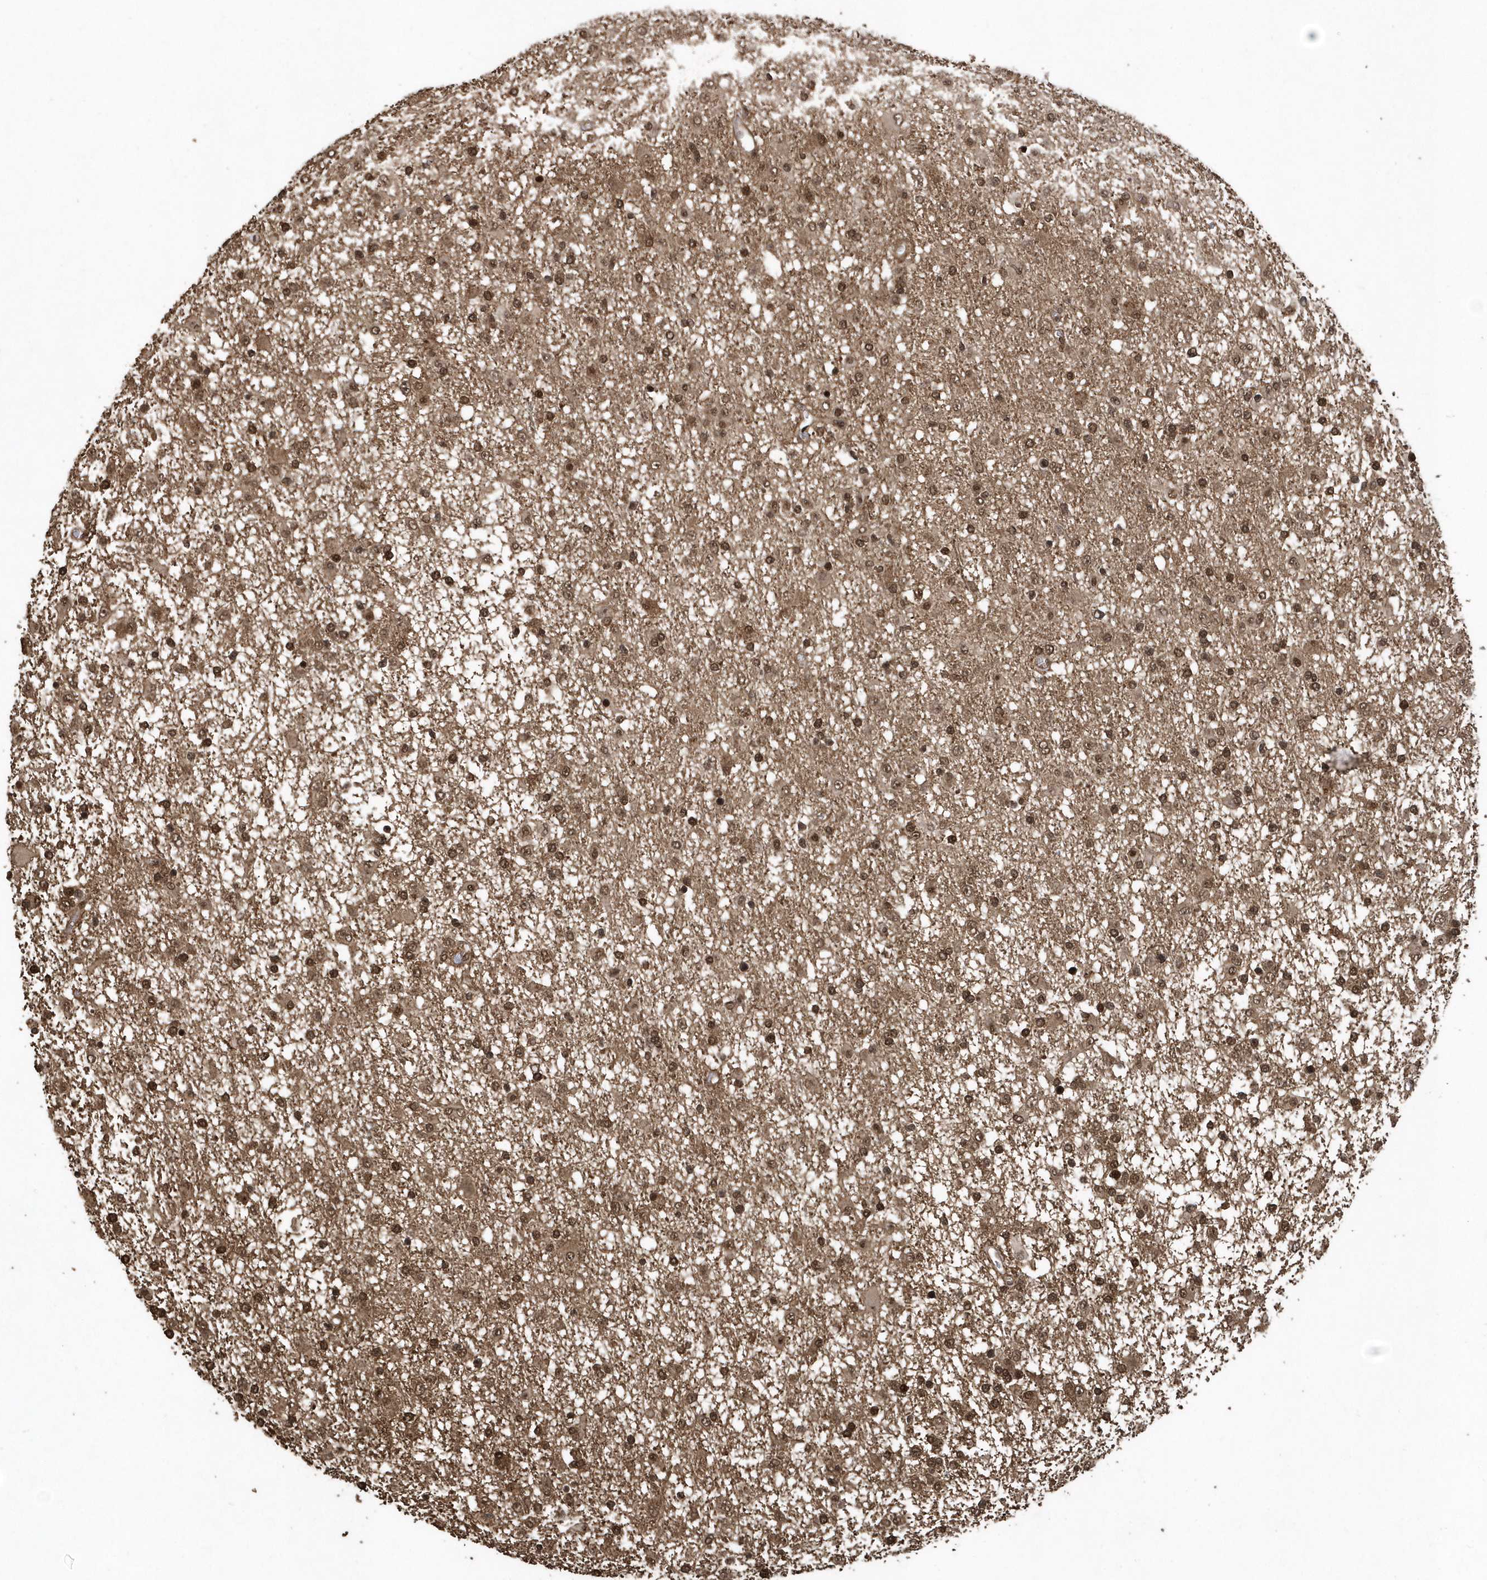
{"staining": {"intensity": "moderate", "quantity": ">75%", "location": "nuclear"}, "tissue": "glioma", "cell_type": "Tumor cells", "image_type": "cancer", "snomed": [{"axis": "morphology", "description": "Glioma, malignant, Low grade"}, {"axis": "topography", "description": "Brain"}], "caption": "Immunohistochemistry micrograph of glioma stained for a protein (brown), which displays medium levels of moderate nuclear expression in approximately >75% of tumor cells.", "gene": "INTS12", "patient": {"sex": "male", "age": 65}}